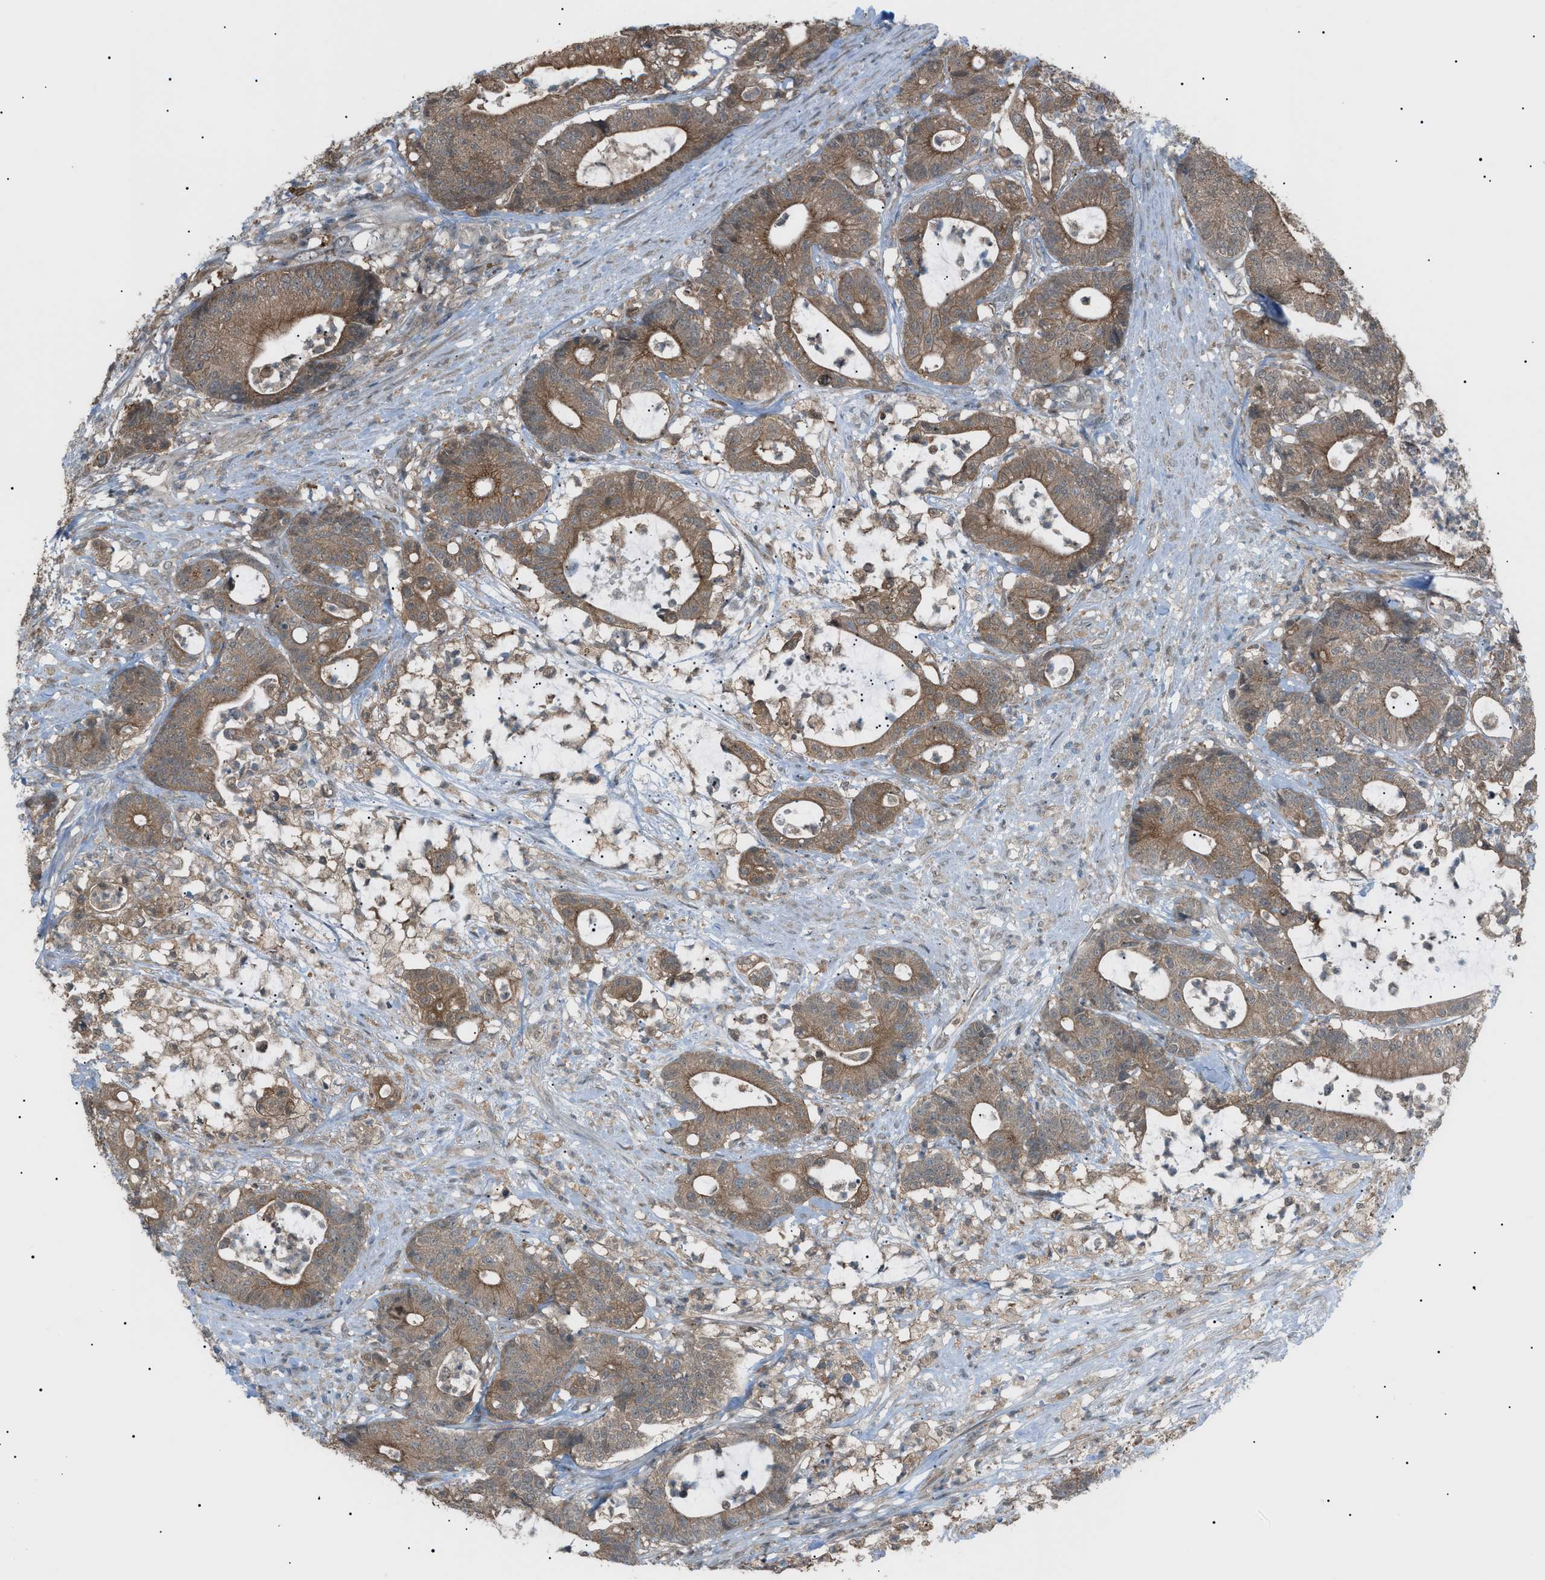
{"staining": {"intensity": "moderate", "quantity": ">75%", "location": "cytoplasmic/membranous"}, "tissue": "colorectal cancer", "cell_type": "Tumor cells", "image_type": "cancer", "snomed": [{"axis": "morphology", "description": "Adenocarcinoma, NOS"}, {"axis": "topography", "description": "Colon"}], "caption": "Immunohistochemical staining of colorectal cancer demonstrates medium levels of moderate cytoplasmic/membranous protein positivity in about >75% of tumor cells. (DAB = brown stain, brightfield microscopy at high magnification).", "gene": "LPIN2", "patient": {"sex": "female", "age": 84}}